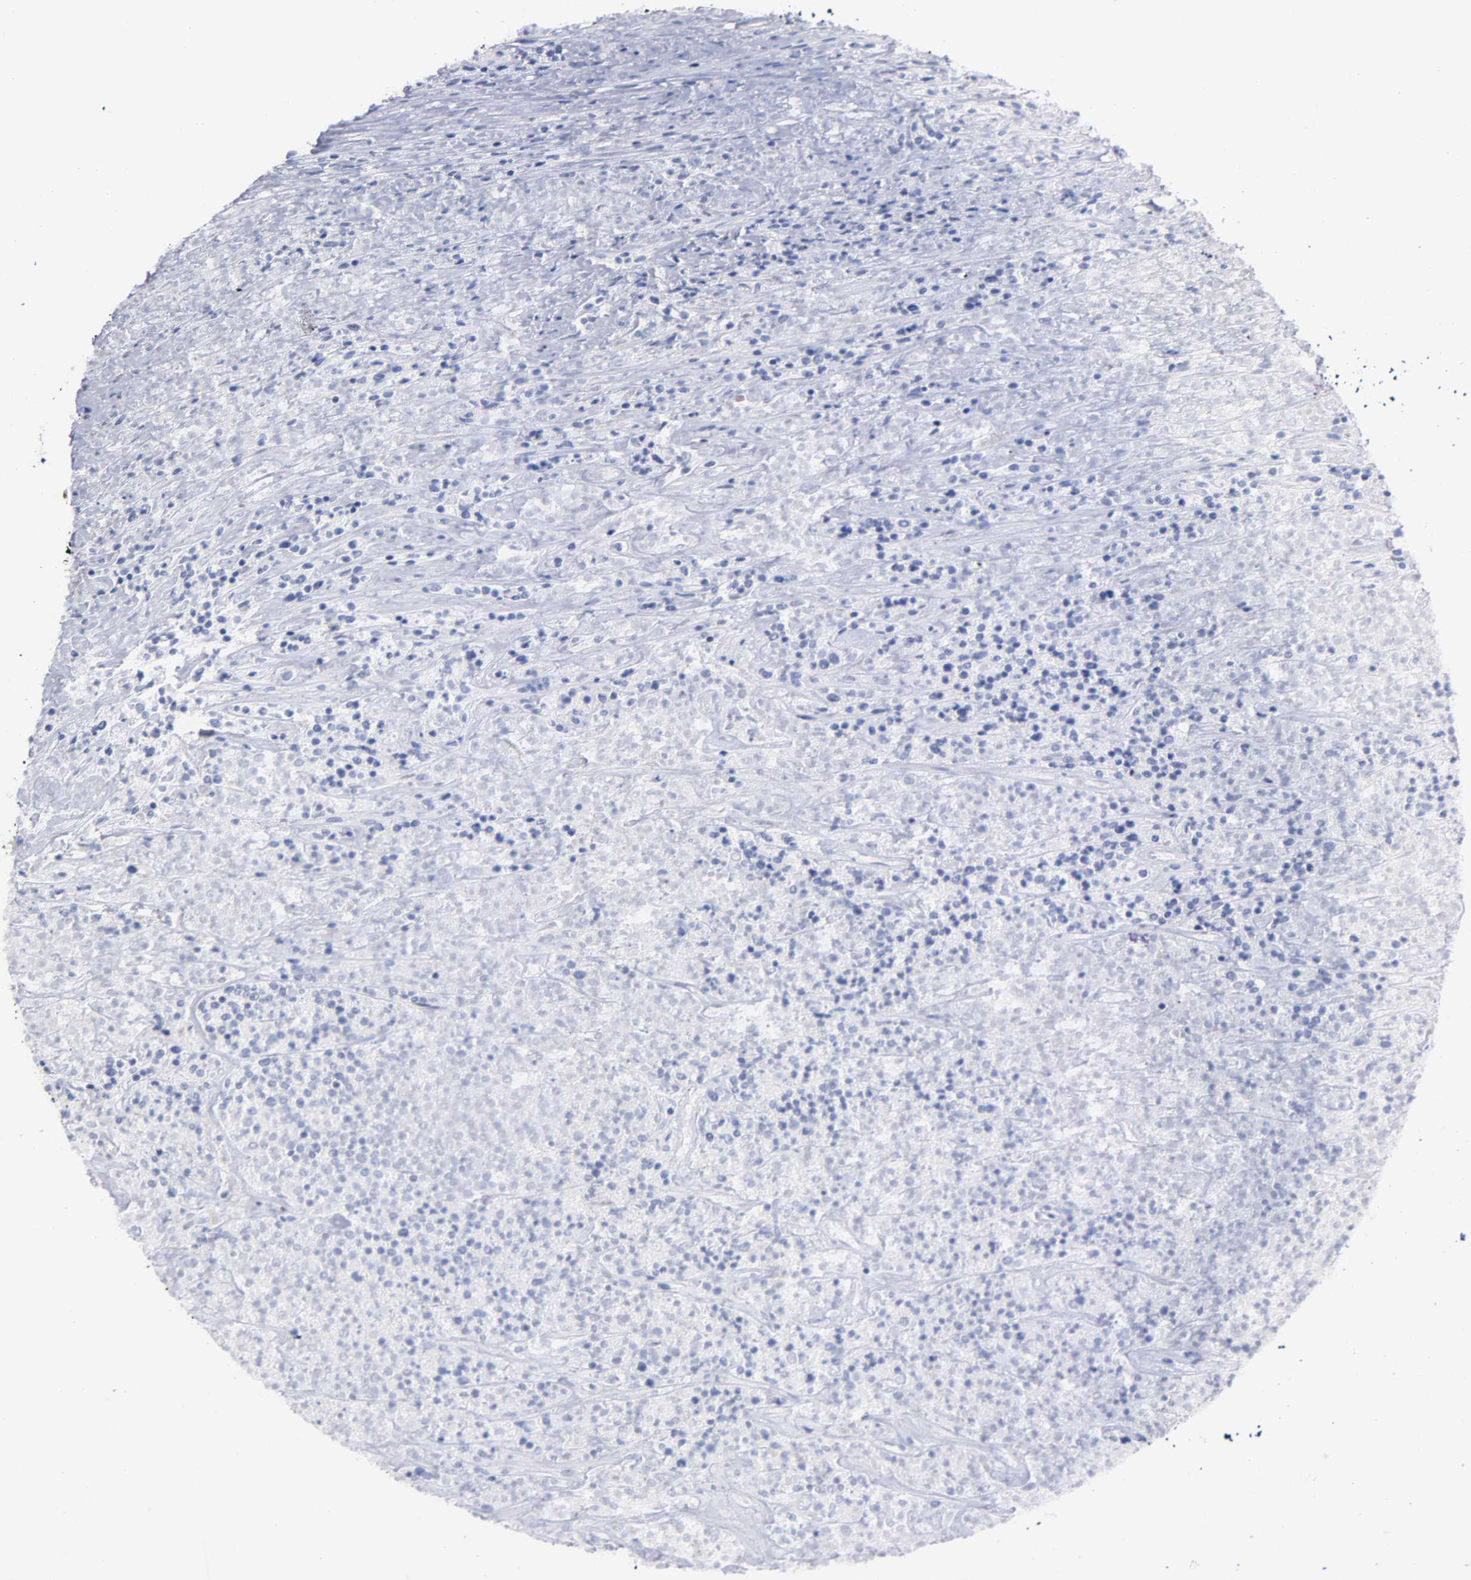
{"staining": {"intensity": "negative", "quantity": "none", "location": "none"}, "tissue": "lymphoma", "cell_type": "Tumor cells", "image_type": "cancer", "snomed": [{"axis": "morphology", "description": "Malignant lymphoma, non-Hodgkin's type, High grade"}, {"axis": "topography", "description": "Lymph node"}], "caption": "An immunohistochemistry micrograph of lymphoma is shown. There is no staining in tumor cells of lymphoma.", "gene": "RUNX1", "patient": {"sex": "female", "age": 73}}